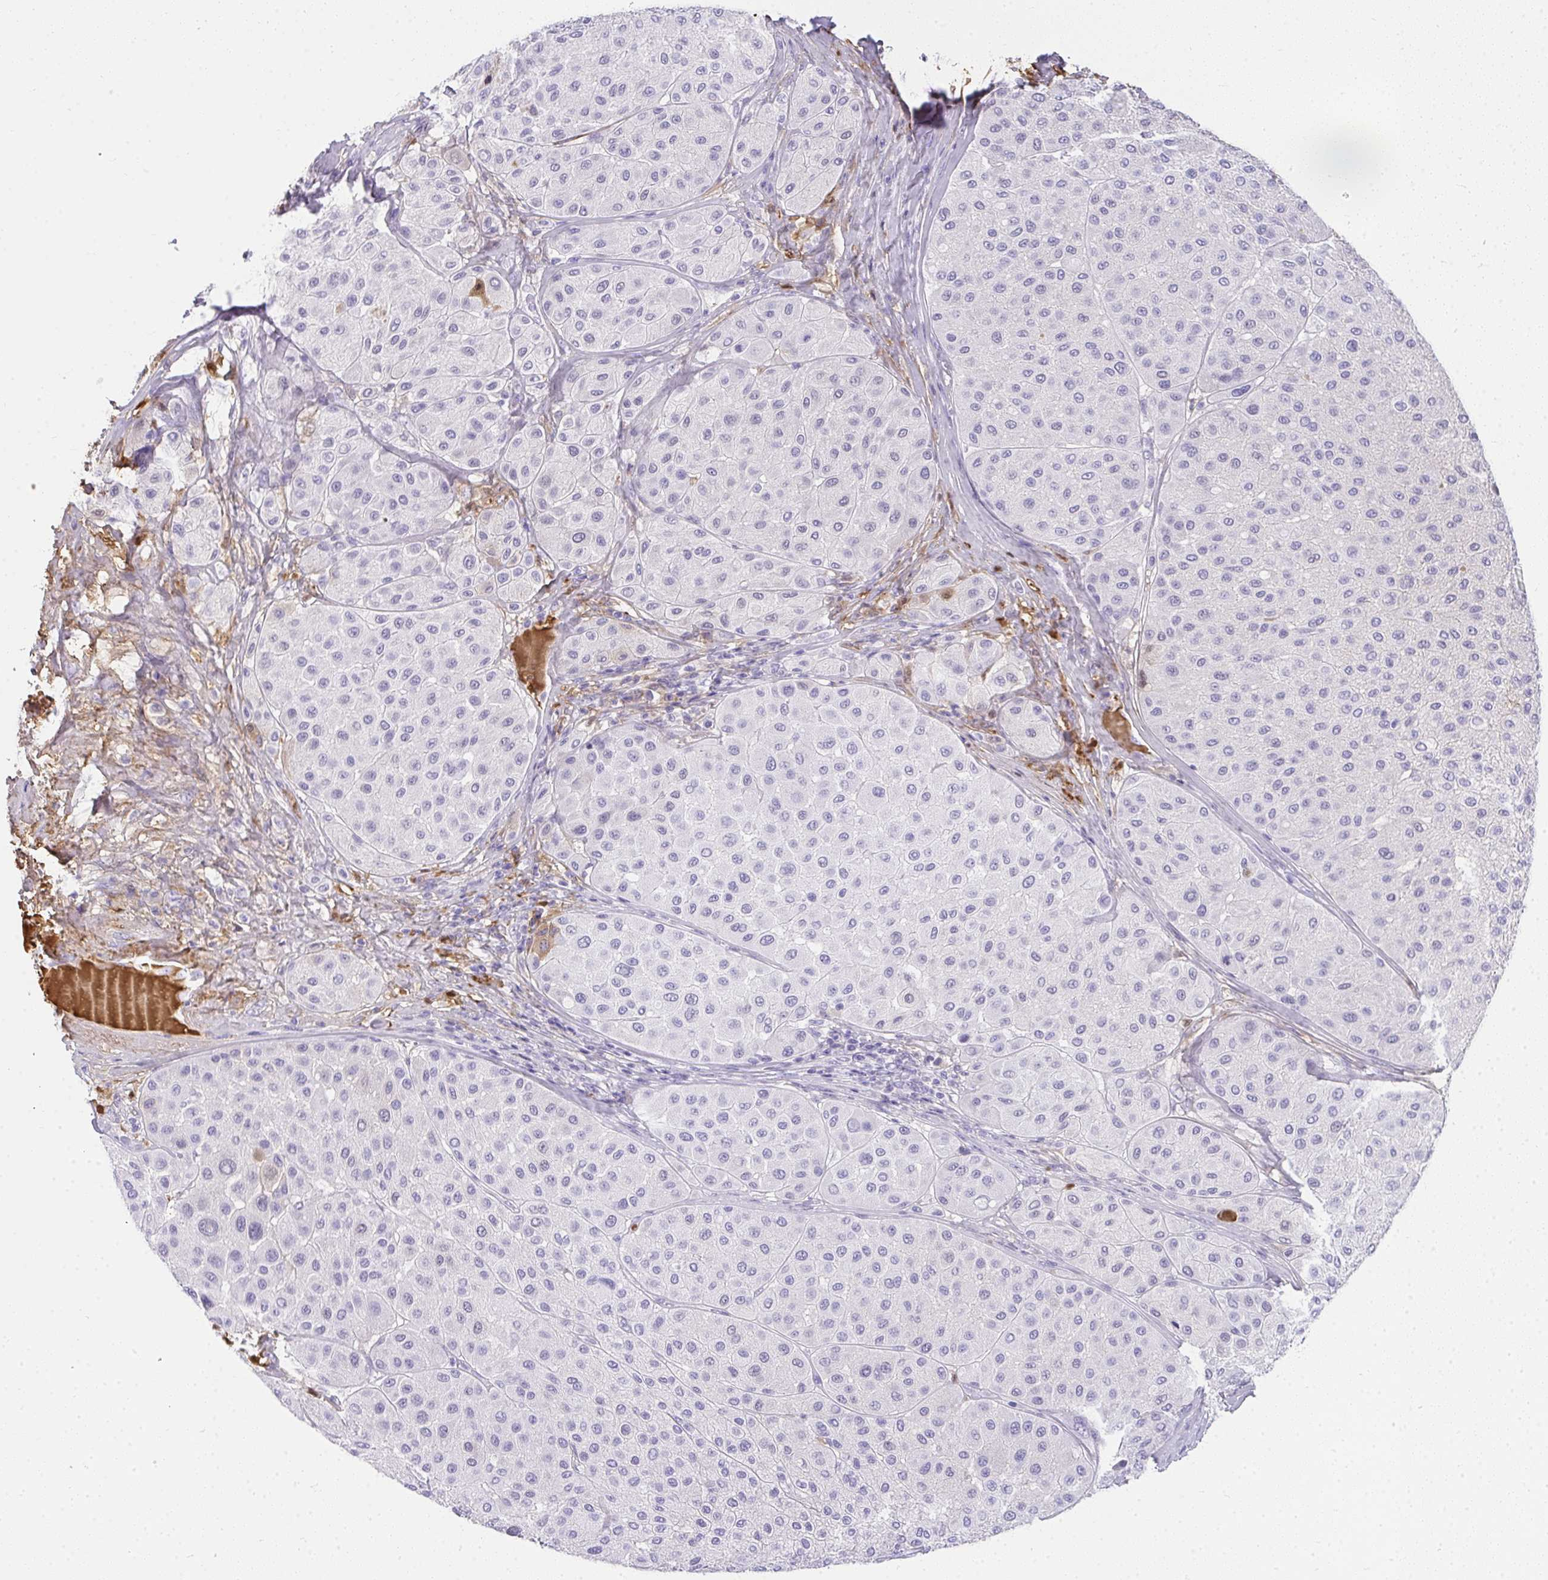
{"staining": {"intensity": "negative", "quantity": "none", "location": "none"}, "tissue": "melanoma", "cell_type": "Tumor cells", "image_type": "cancer", "snomed": [{"axis": "morphology", "description": "Malignant melanoma, Metastatic site"}, {"axis": "topography", "description": "Smooth muscle"}], "caption": "Human malignant melanoma (metastatic site) stained for a protein using immunohistochemistry displays no positivity in tumor cells.", "gene": "ZSWIM3", "patient": {"sex": "male", "age": 41}}